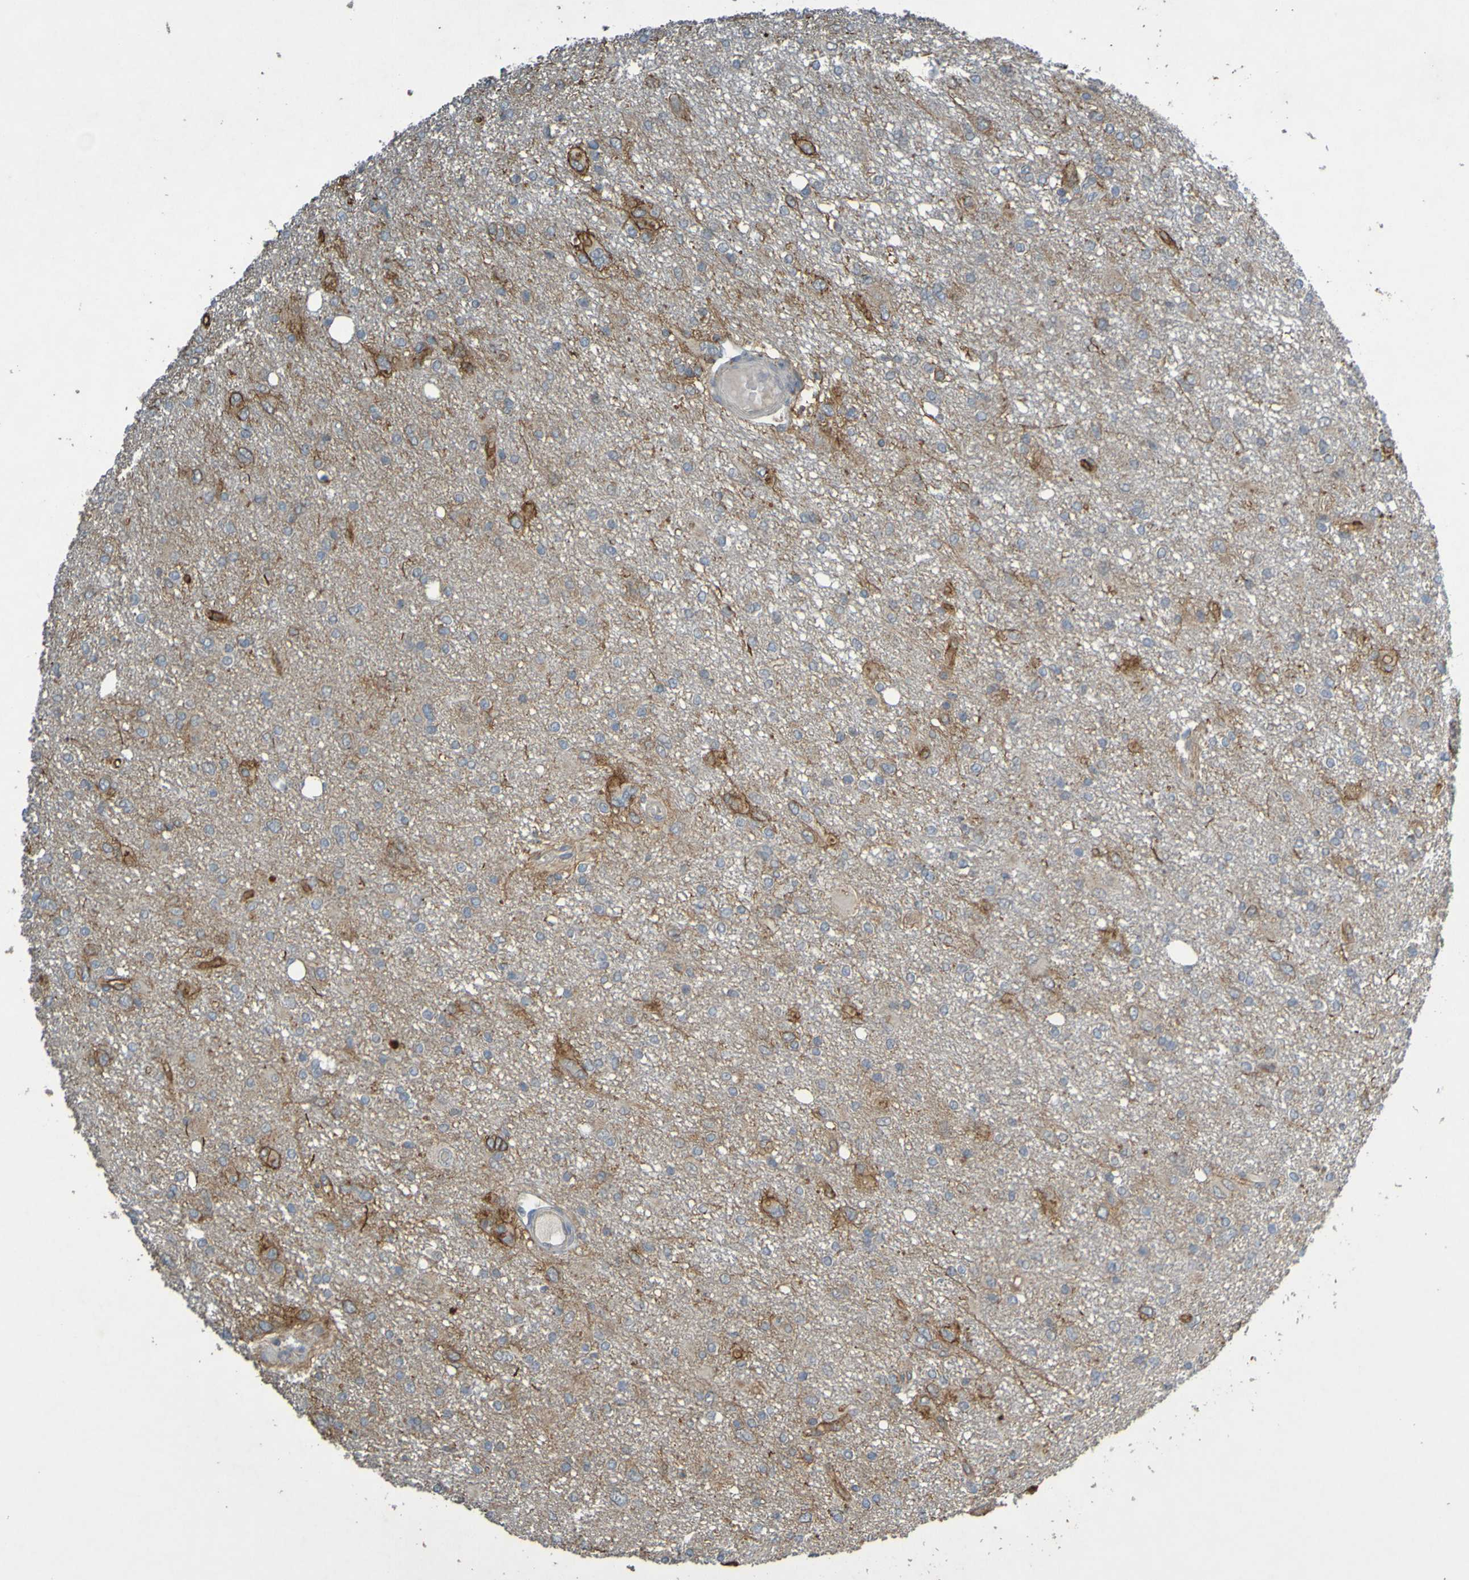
{"staining": {"intensity": "moderate", "quantity": "<25%", "location": "cytoplasmic/membranous"}, "tissue": "glioma", "cell_type": "Tumor cells", "image_type": "cancer", "snomed": [{"axis": "morphology", "description": "Glioma, malignant, High grade"}, {"axis": "topography", "description": "Brain"}], "caption": "The immunohistochemical stain shows moderate cytoplasmic/membranous positivity in tumor cells of malignant high-grade glioma tissue.", "gene": "B3GAT2", "patient": {"sex": "female", "age": 59}}